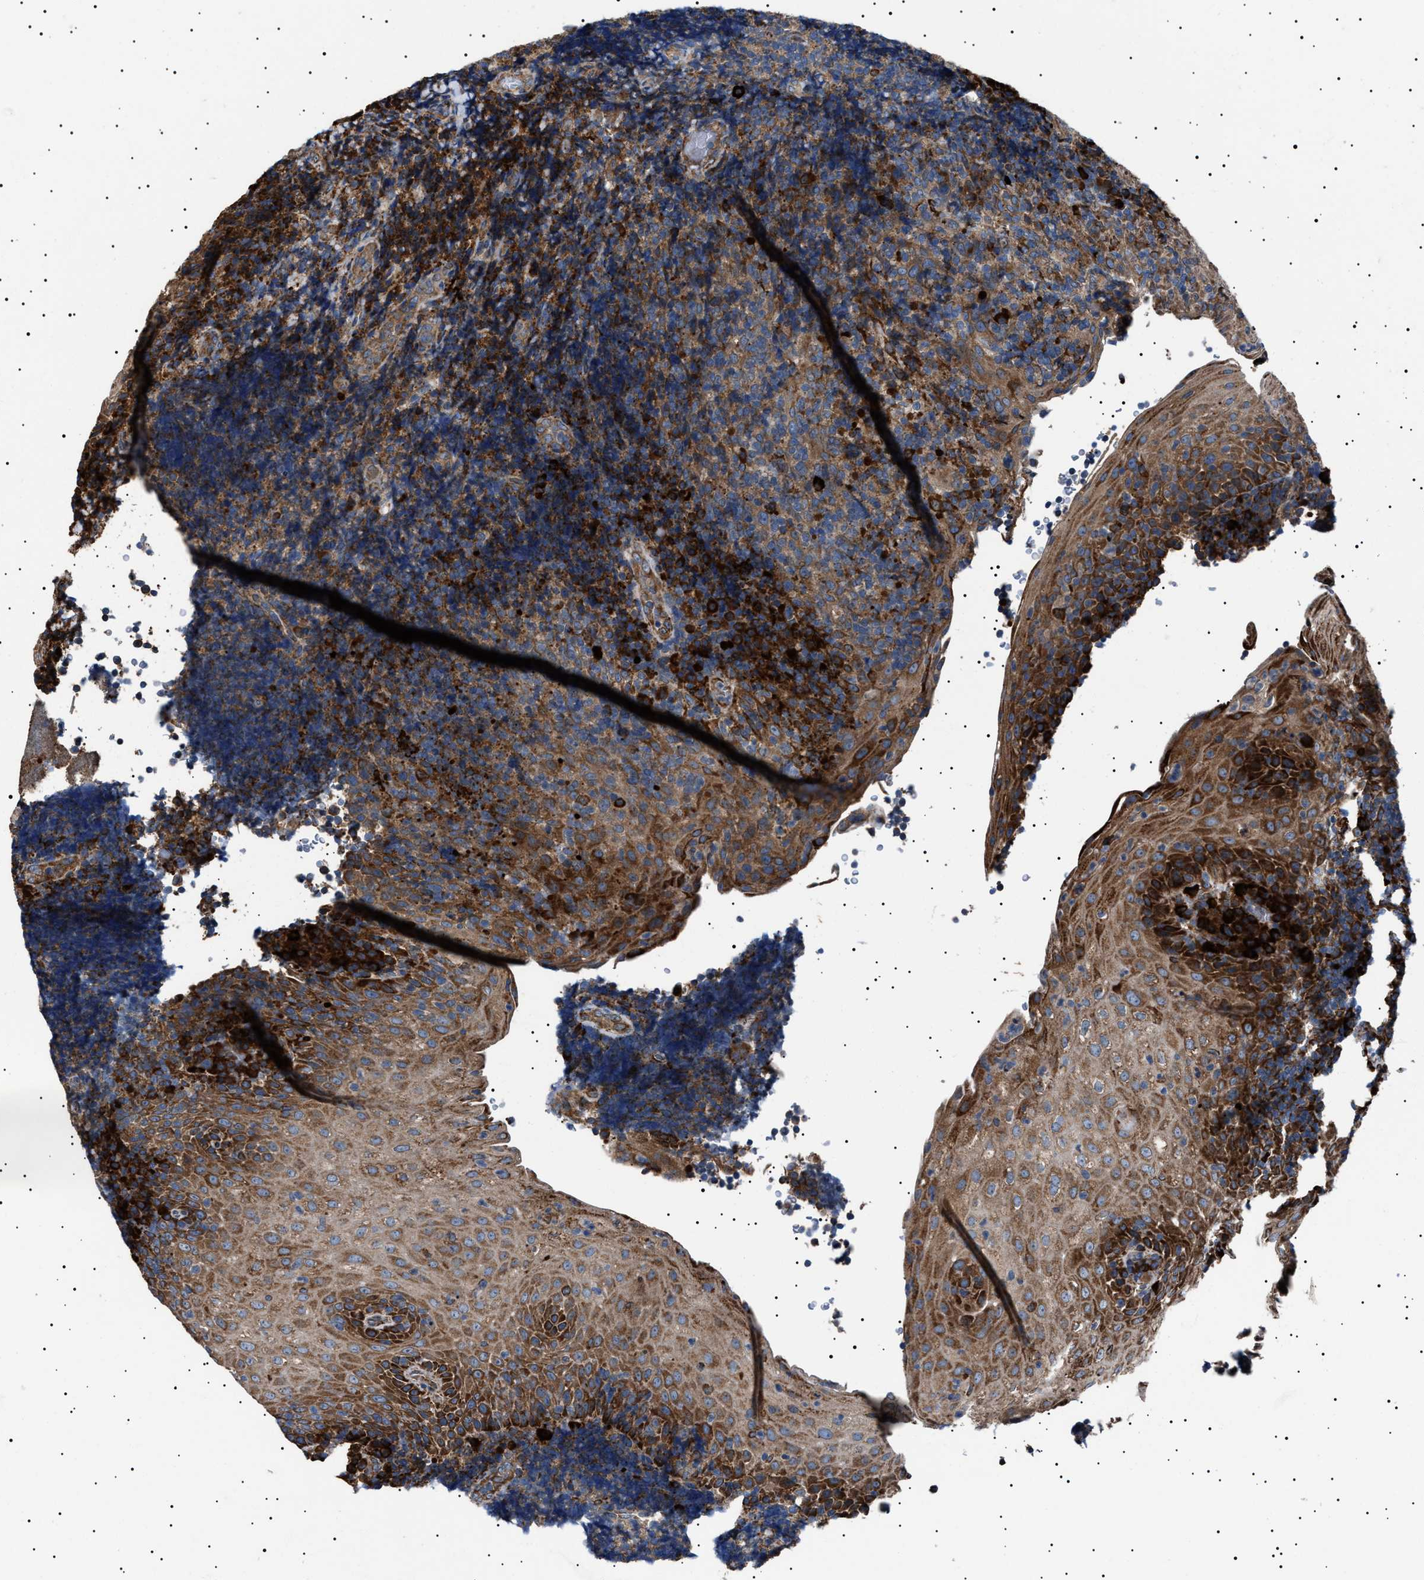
{"staining": {"intensity": "strong", "quantity": "25%-75%", "location": "cytoplasmic/membranous"}, "tissue": "tonsil", "cell_type": "Germinal center cells", "image_type": "normal", "snomed": [{"axis": "morphology", "description": "Normal tissue, NOS"}, {"axis": "topography", "description": "Tonsil"}], "caption": "The micrograph reveals staining of unremarkable tonsil, revealing strong cytoplasmic/membranous protein positivity (brown color) within germinal center cells.", "gene": "TOP1MT", "patient": {"sex": "male", "age": 37}}